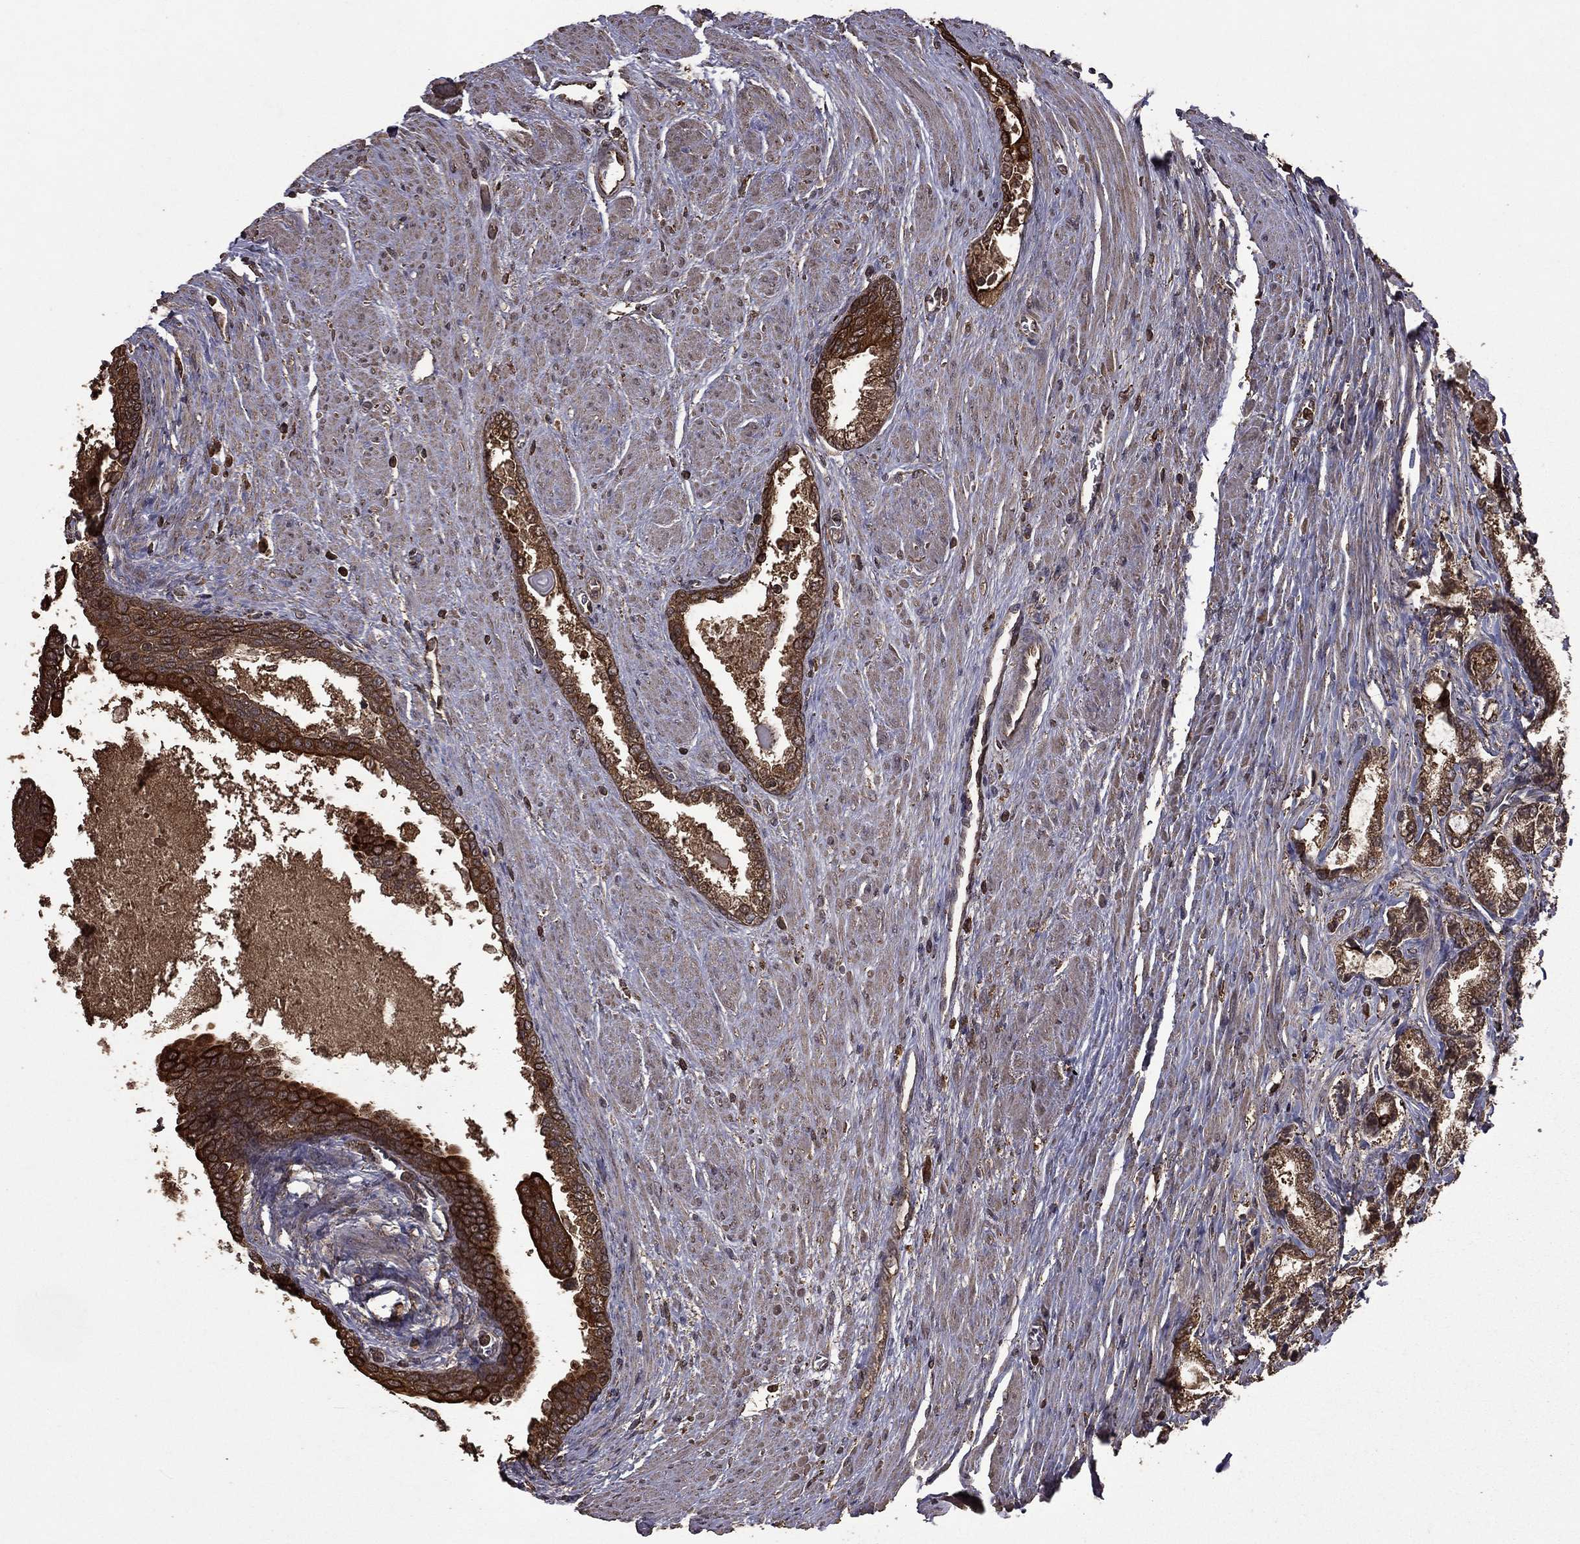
{"staining": {"intensity": "weak", "quantity": ">75%", "location": "cytoplasmic/membranous"}, "tissue": "prostate cancer", "cell_type": "Tumor cells", "image_type": "cancer", "snomed": [{"axis": "morphology", "description": "Adenocarcinoma, NOS"}, {"axis": "topography", "description": "Prostate and seminal vesicle, NOS"}, {"axis": "topography", "description": "Prostate"}], "caption": "This photomicrograph exhibits prostate adenocarcinoma stained with immunohistochemistry (IHC) to label a protein in brown. The cytoplasmic/membranous of tumor cells show weak positivity for the protein. Nuclei are counter-stained blue.", "gene": "BIRC6", "patient": {"sex": "male", "age": 62}}